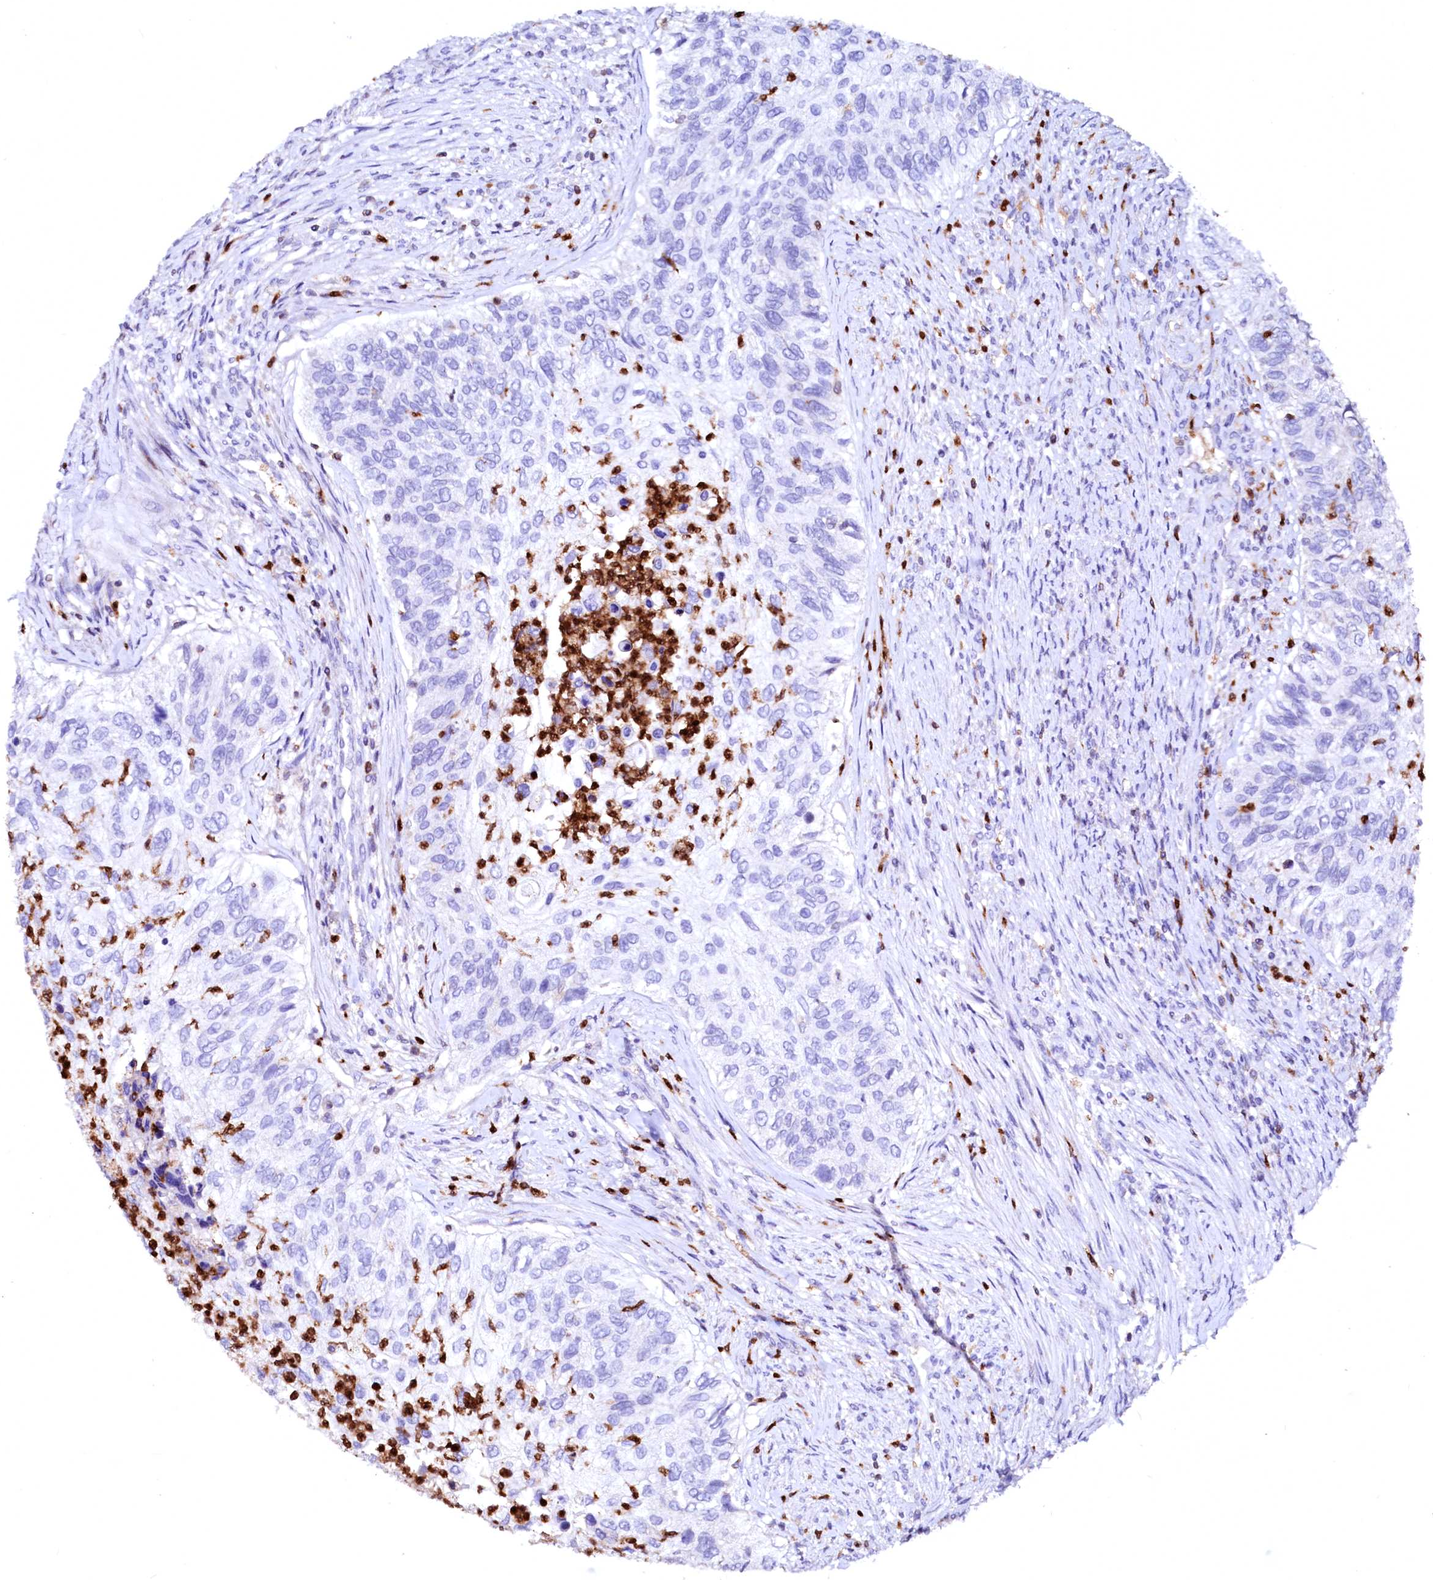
{"staining": {"intensity": "negative", "quantity": "none", "location": "none"}, "tissue": "urothelial cancer", "cell_type": "Tumor cells", "image_type": "cancer", "snomed": [{"axis": "morphology", "description": "Urothelial carcinoma, High grade"}, {"axis": "topography", "description": "Urinary bladder"}], "caption": "Tumor cells are negative for protein expression in human urothelial cancer.", "gene": "RAB27A", "patient": {"sex": "female", "age": 60}}